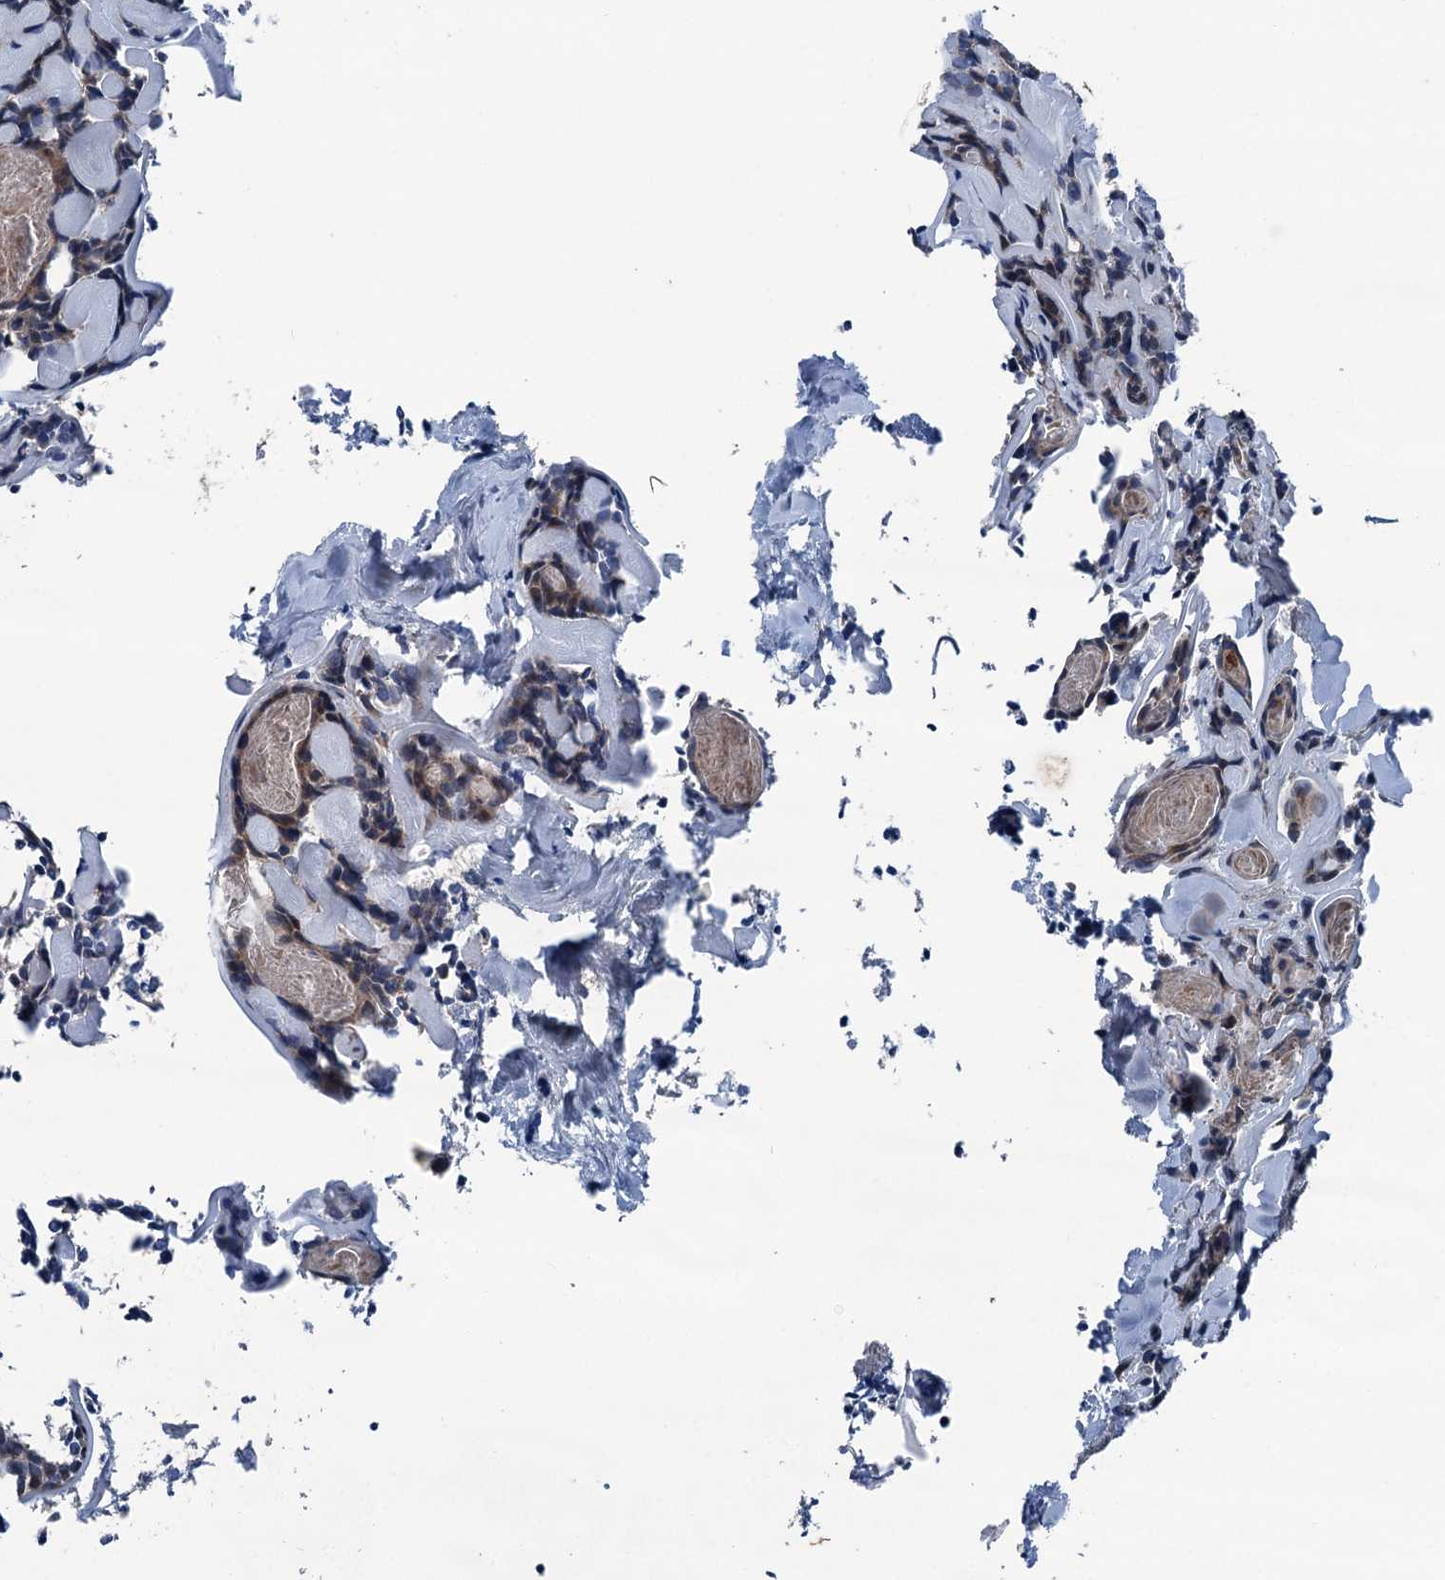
{"staining": {"intensity": "weak", "quantity": "25%-75%", "location": "cytoplasmic/membranous"}, "tissue": "head and neck cancer", "cell_type": "Tumor cells", "image_type": "cancer", "snomed": [{"axis": "morphology", "description": "Adenocarcinoma, NOS"}, {"axis": "topography", "description": "Salivary gland"}, {"axis": "topography", "description": "Head-Neck"}], "caption": "Approximately 25%-75% of tumor cells in head and neck cancer (adenocarcinoma) display weak cytoplasmic/membranous protein staining as visualized by brown immunohistochemical staining.", "gene": "RUFY1", "patient": {"sex": "female", "age": 63}}